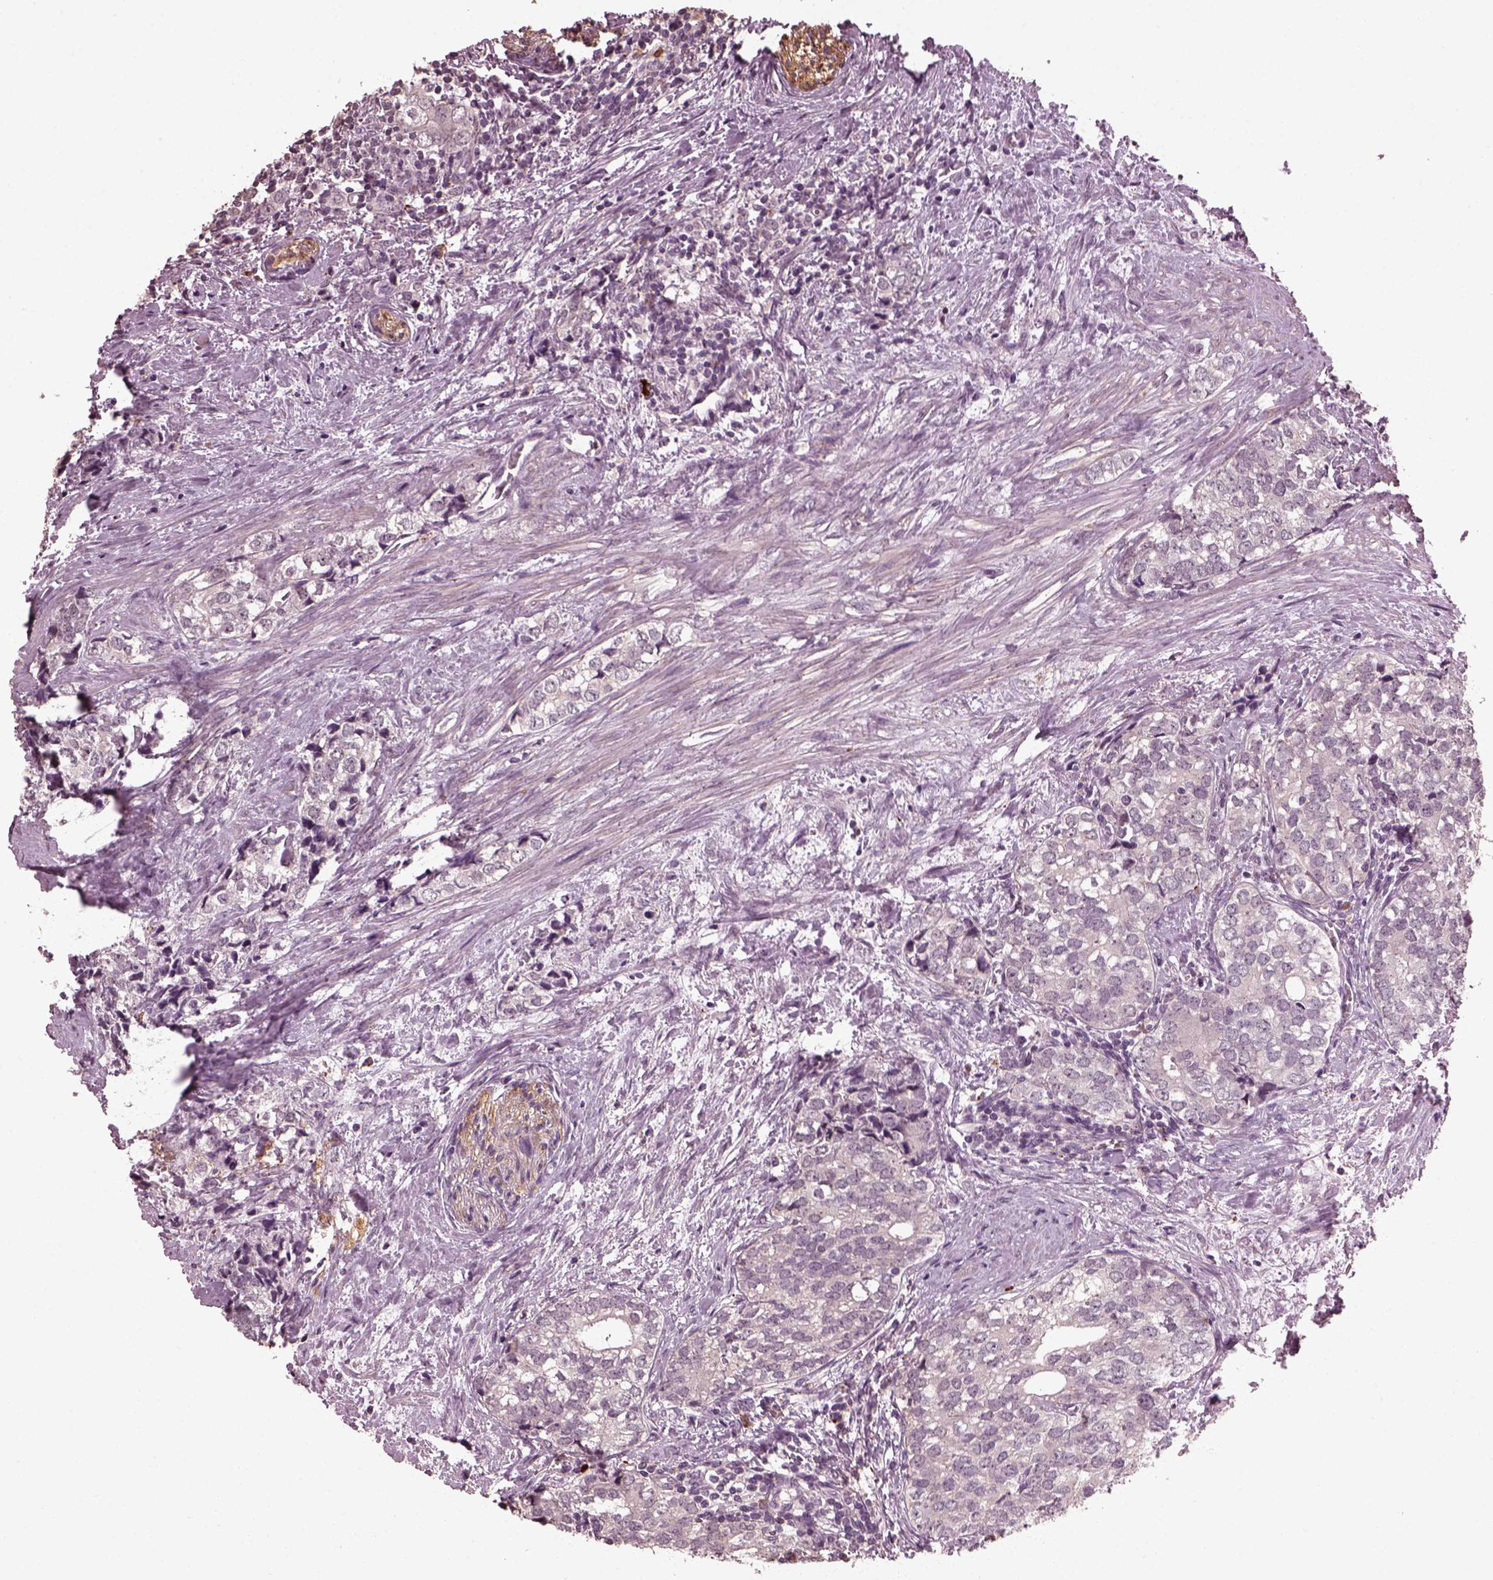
{"staining": {"intensity": "negative", "quantity": "none", "location": "none"}, "tissue": "prostate cancer", "cell_type": "Tumor cells", "image_type": "cancer", "snomed": [{"axis": "morphology", "description": "Adenocarcinoma, NOS"}, {"axis": "topography", "description": "Prostate and seminal vesicle, NOS"}], "caption": "Immunohistochemistry (IHC) micrograph of human prostate adenocarcinoma stained for a protein (brown), which displays no staining in tumor cells.", "gene": "RUFY3", "patient": {"sex": "male", "age": 63}}